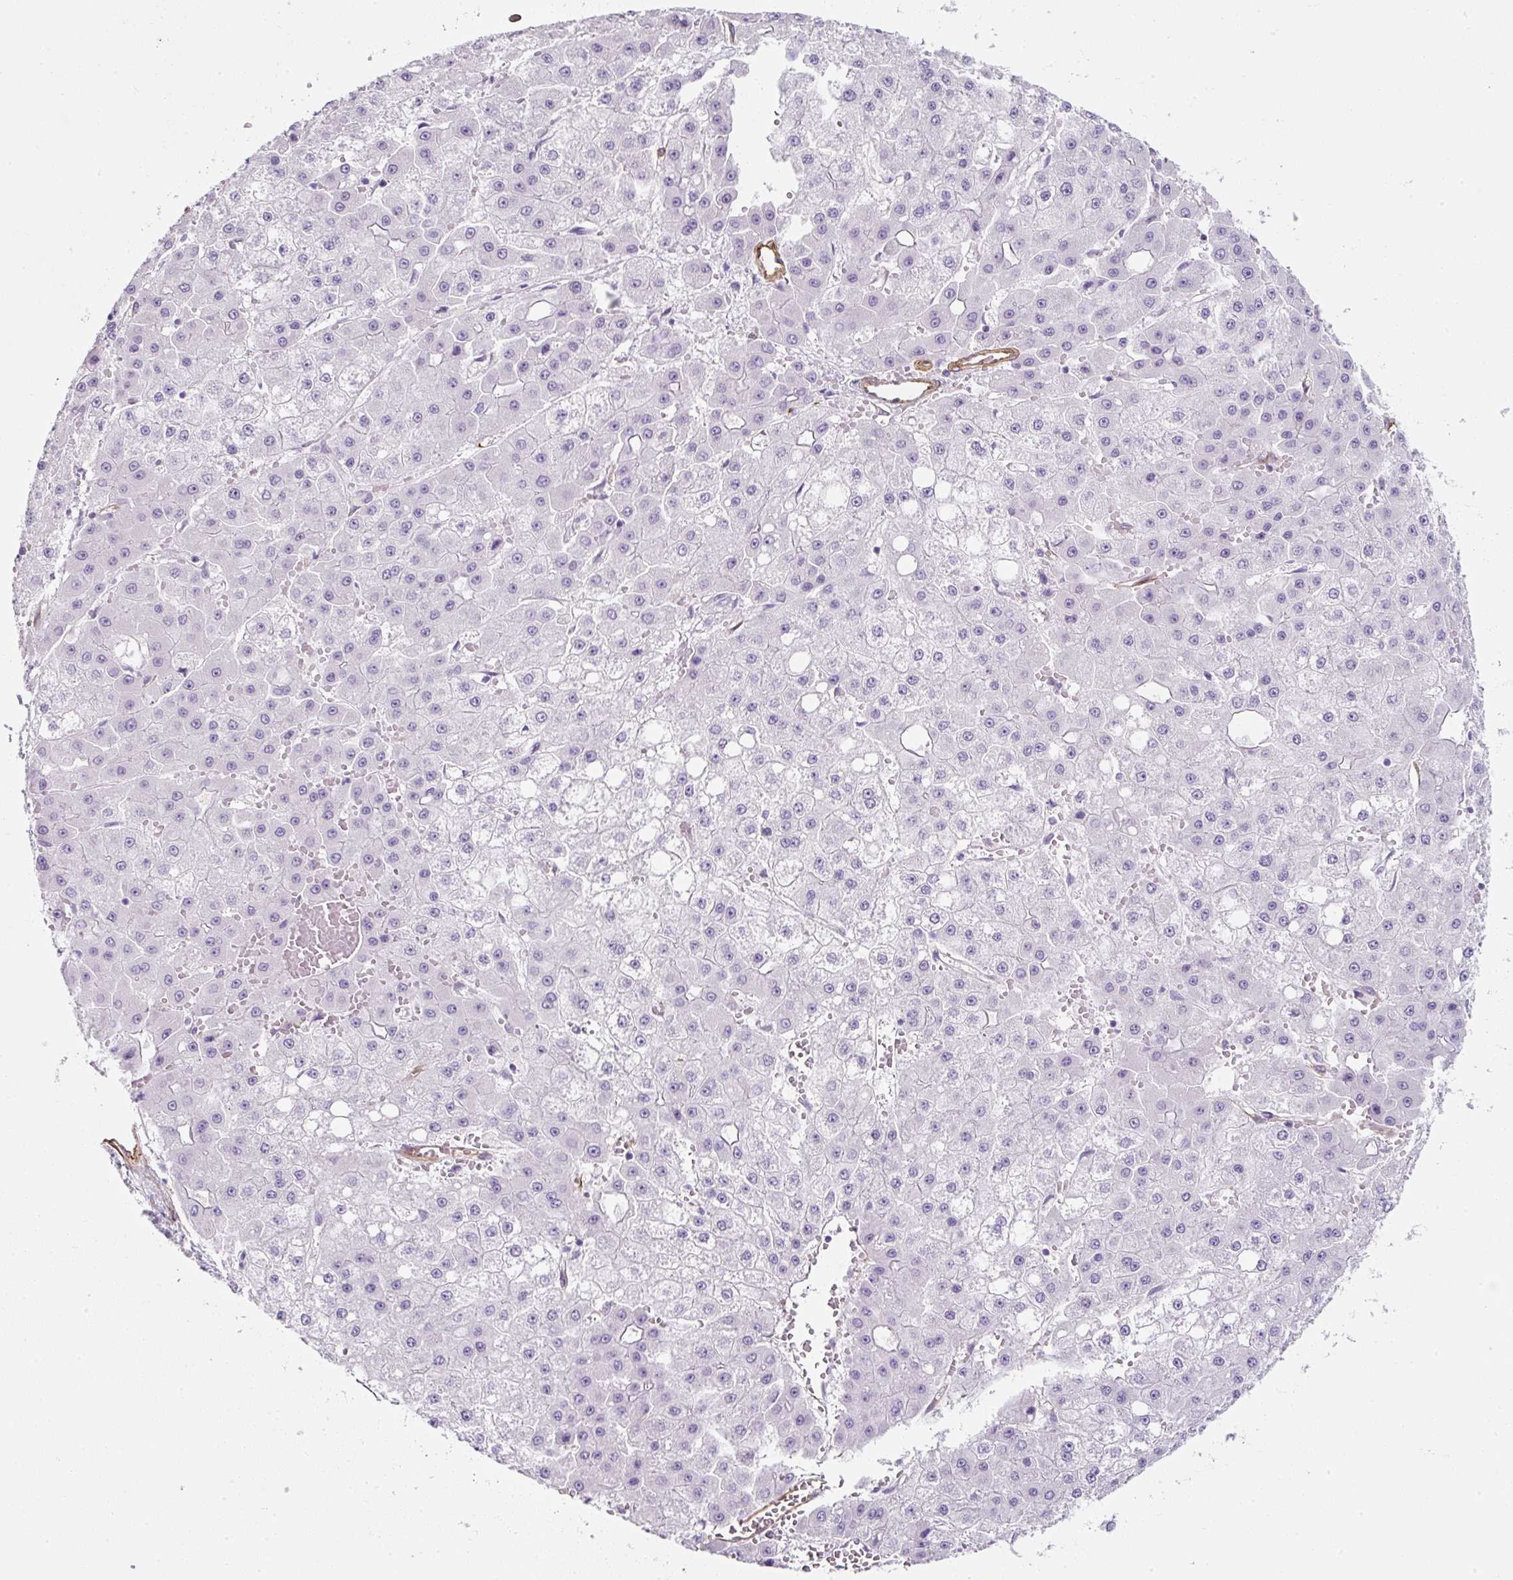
{"staining": {"intensity": "negative", "quantity": "none", "location": "none"}, "tissue": "liver cancer", "cell_type": "Tumor cells", "image_type": "cancer", "snomed": [{"axis": "morphology", "description": "Carcinoma, Hepatocellular, NOS"}, {"axis": "topography", "description": "Liver"}], "caption": "High power microscopy photomicrograph of an immunohistochemistry micrograph of liver hepatocellular carcinoma, revealing no significant staining in tumor cells. (Stains: DAB (3,3'-diaminobenzidine) immunohistochemistry (IHC) with hematoxylin counter stain, Microscopy: brightfield microscopy at high magnification).", "gene": "CAVIN3", "patient": {"sex": "male", "age": 47}}